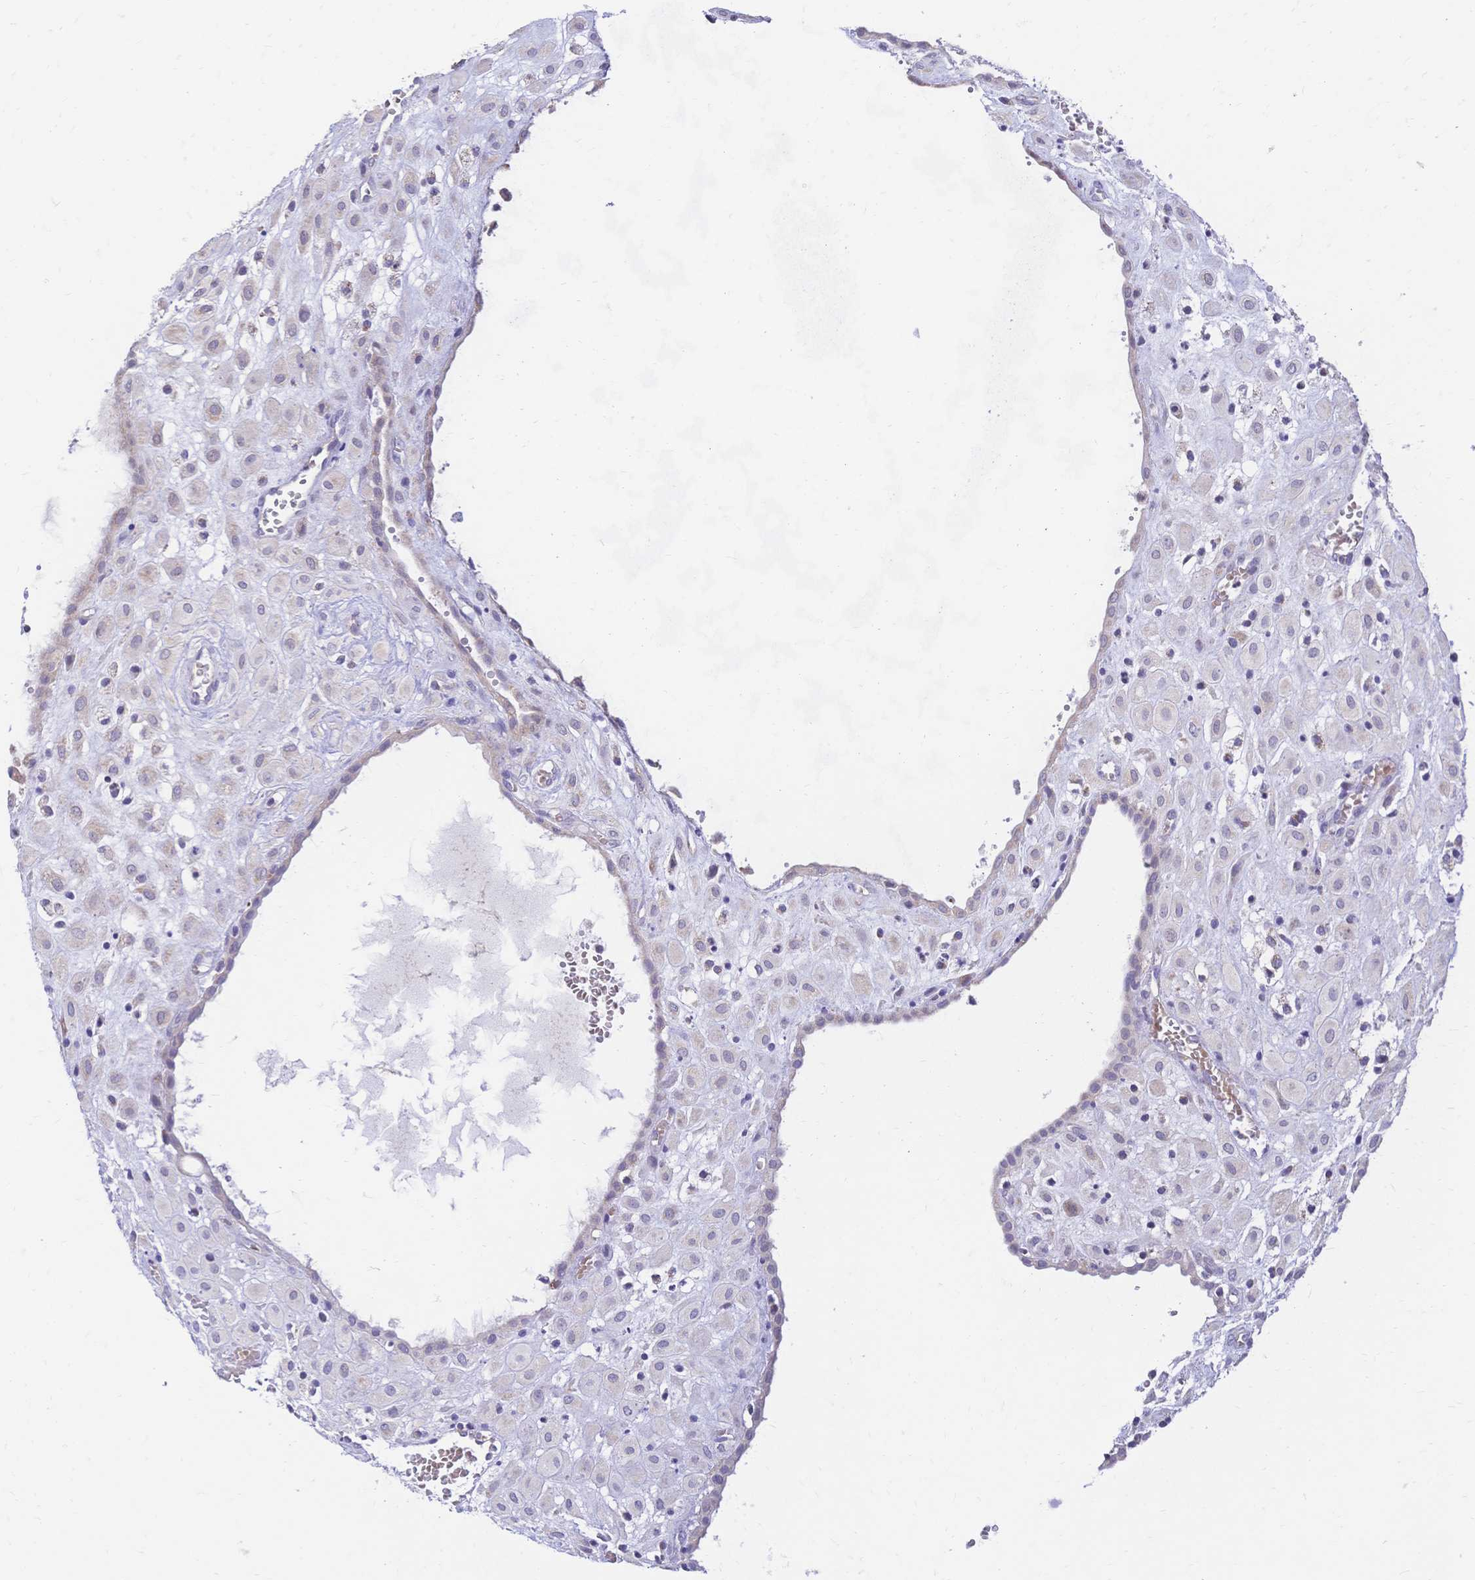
{"staining": {"intensity": "weak", "quantity": "<25%", "location": "cytoplasmic/membranous"}, "tissue": "placenta", "cell_type": "Decidual cells", "image_type": "normal", "snomed": [{"axis": "morphology", "description": "Normal tissue, NOS"}, {"axis": "topography", "description": "Placenta"}], "caption": "This image is of normal placenta stained with immunohistochemistry to label a protein in brown with the nuclei are counter-stained blue. There is no expression in decidual cells.", "gene": "CLEC18A", "patient": {"sex": "female", "age": 24}}